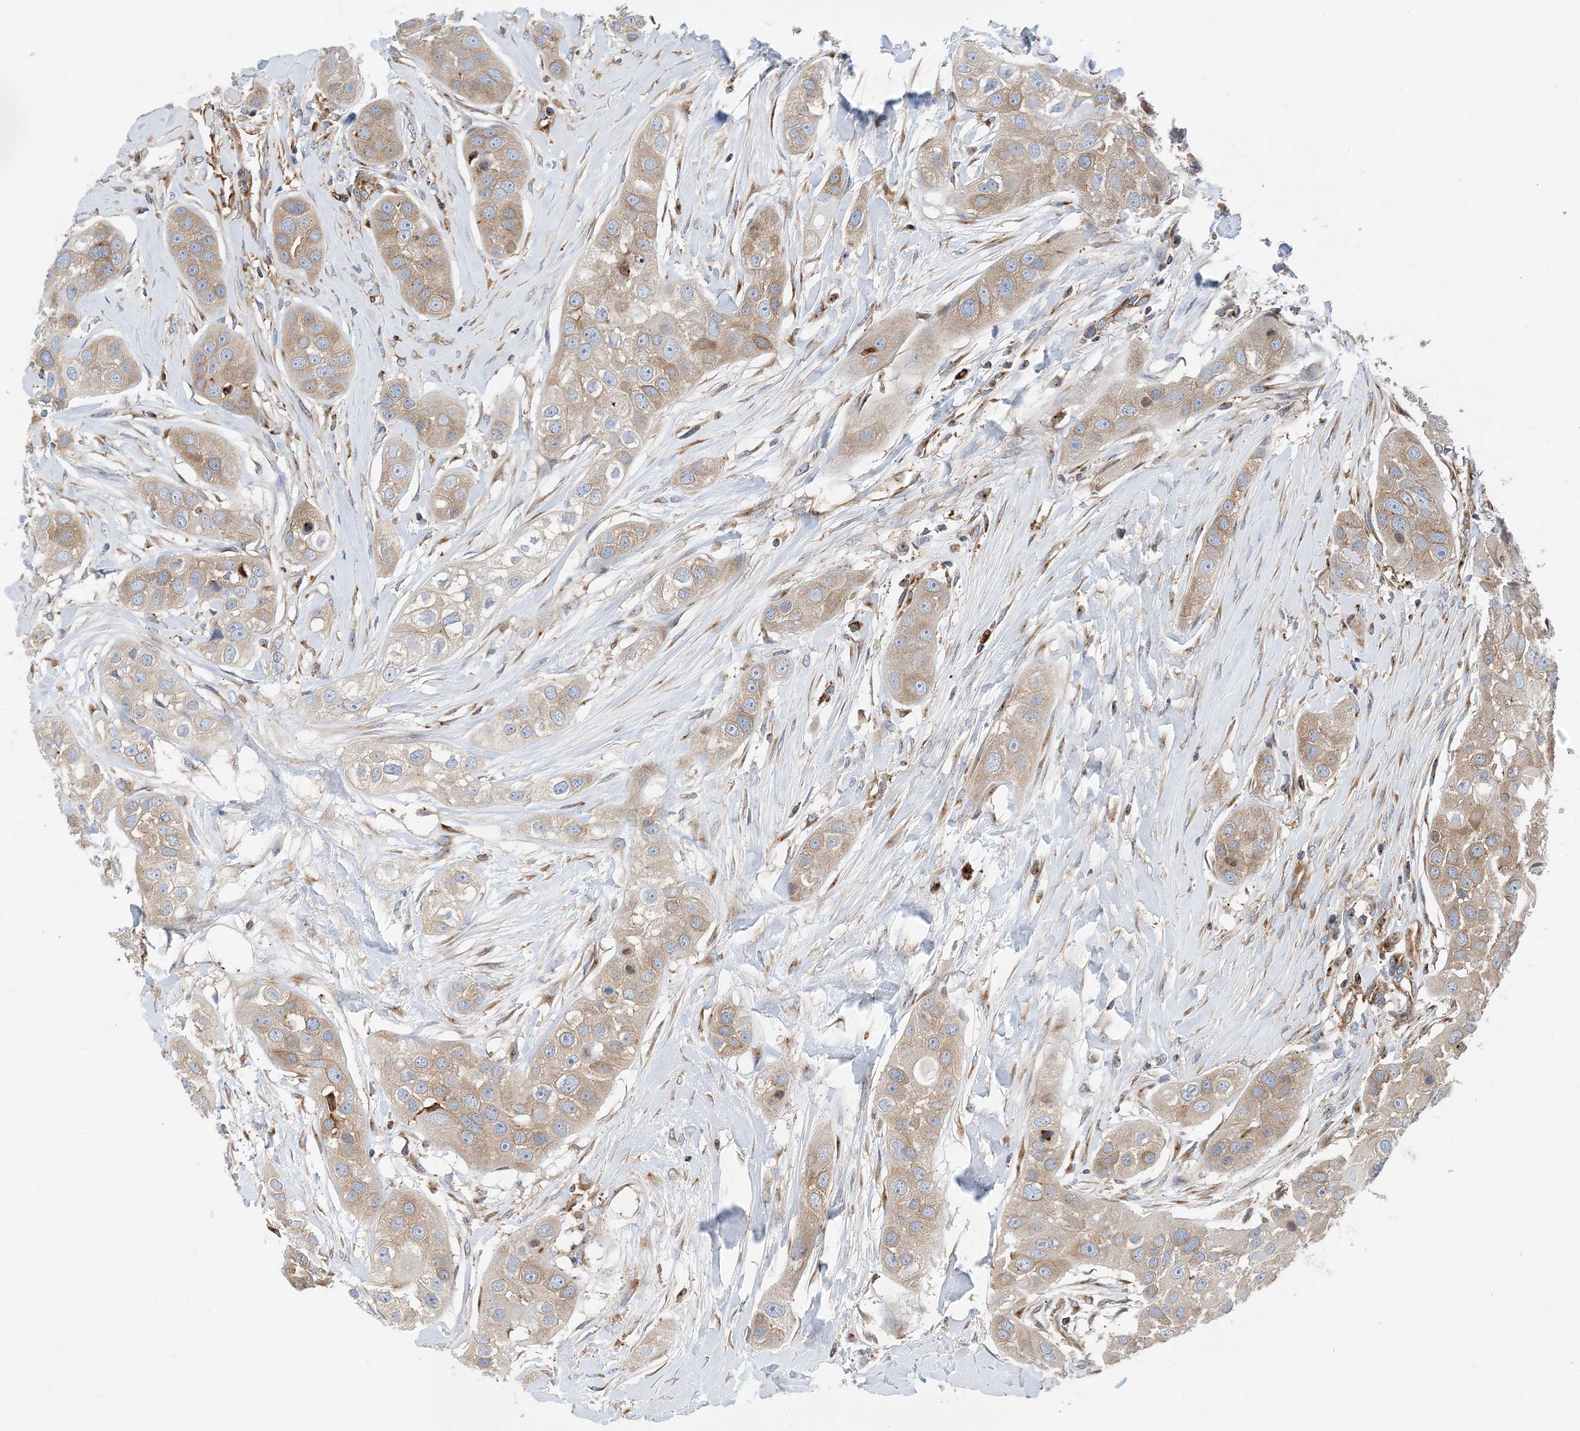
{"staining": {"intensity": "moderate", "quantity": "25%-75%", "location": "cytoplasmic/membranous"}, "tissue": "head and neck cancer", "cell_type": "Tumor cells", "image_type": "cancer", "snomed": [{"axis": "morphology", "description": "Normal tissue, NOS"}, {"axis": "morphology", "description": "Squamous cell carcinoma, NOS"}, {"axis": "topography", "description": "Skeletal muscle"}, {"axis": "topography", "description": "Head-Neck"}], "caption": "Protein expression analysis of human head and neck squamous cell carcinoma reveals moderate cytoplasmic/membranous positivity in about 25%-75% of tumor cells.", "gene": "DYNC1LI1", "patient": {"sex": "male", "age": 51}}